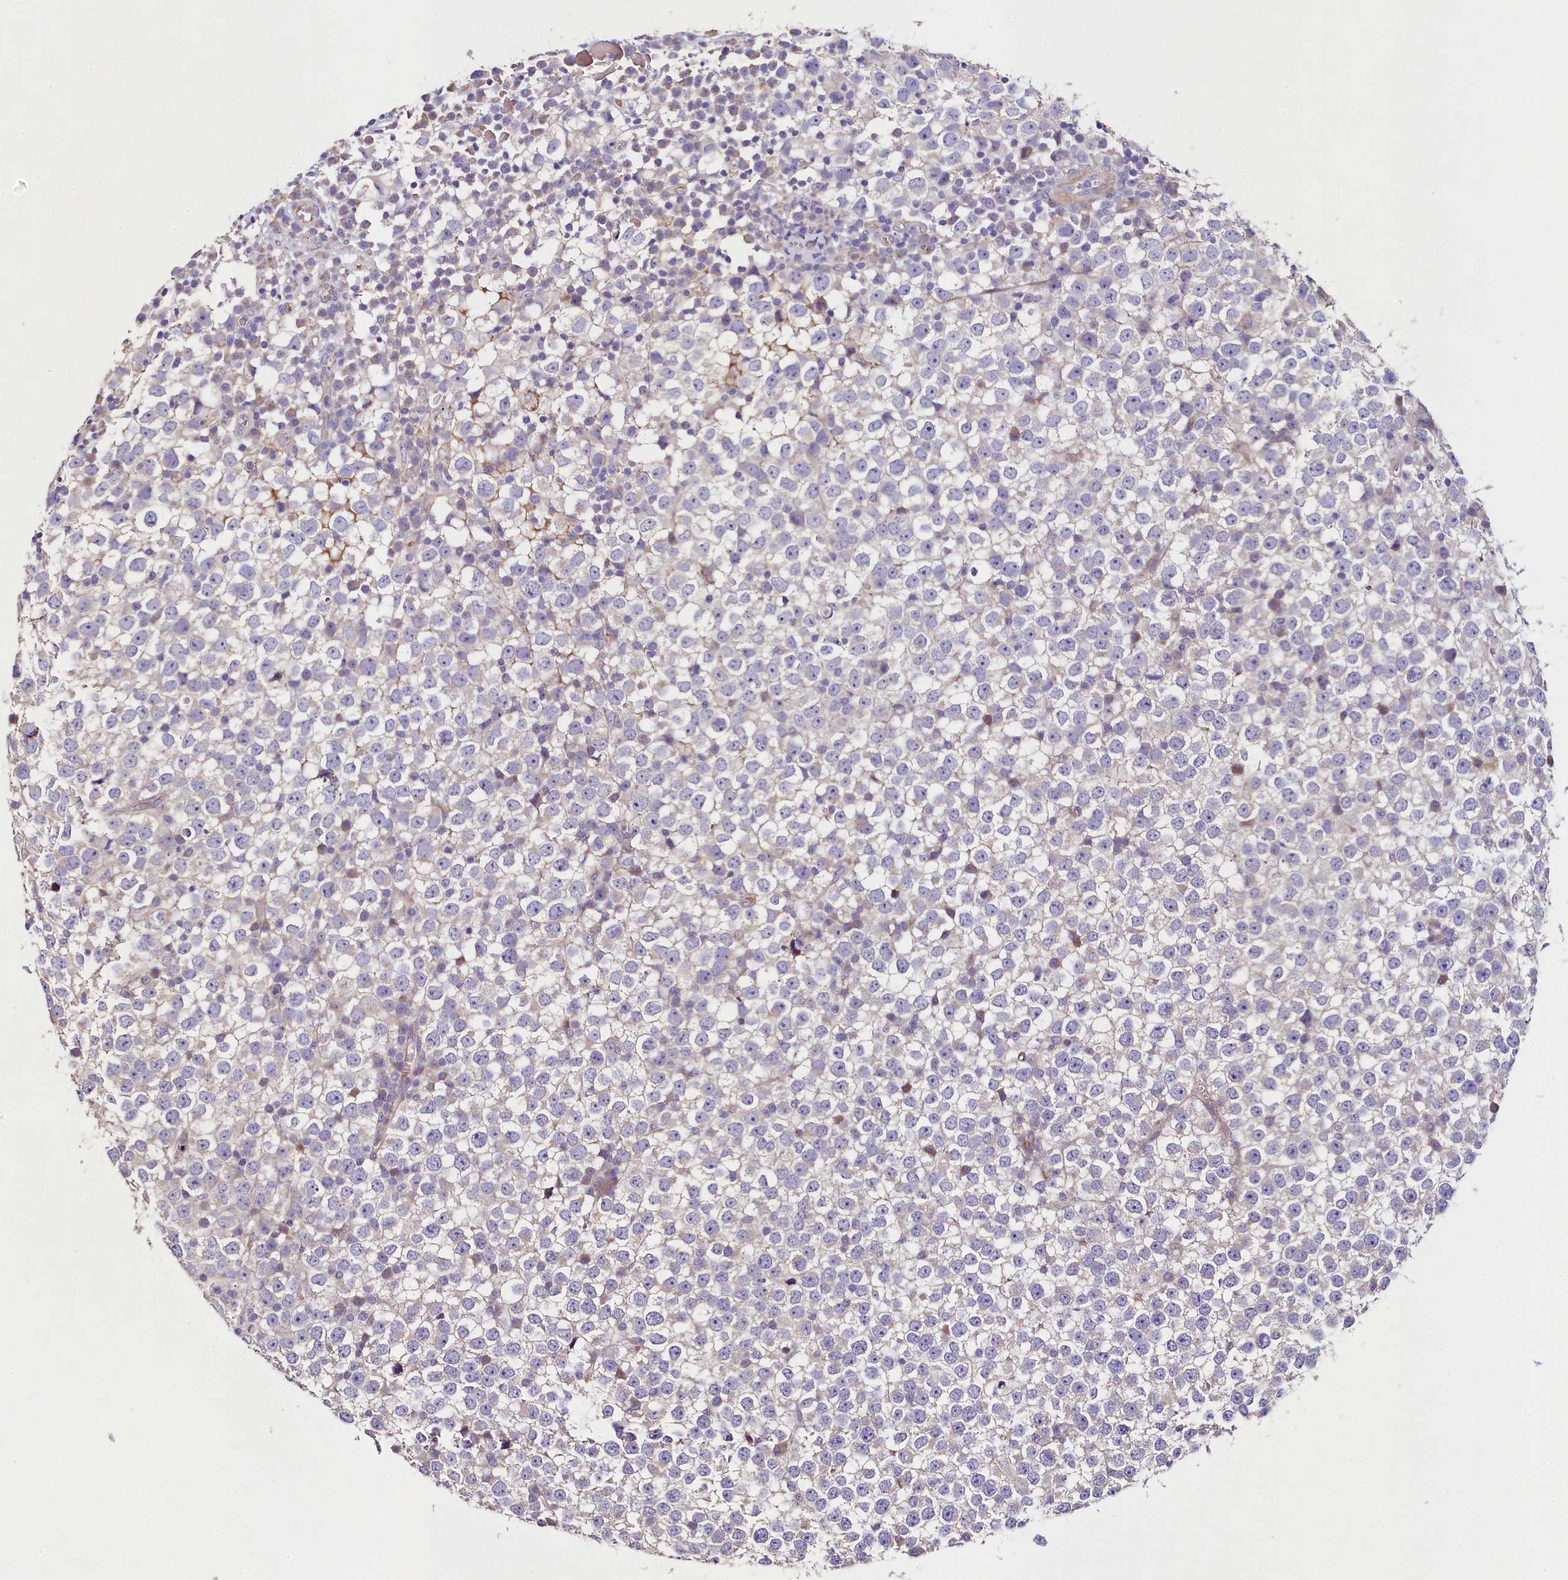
{"staining": {"intensity": "negative", "quantity": "none", "location": "none"}, "tissue": "testis cancer", "cell_type": "Tumor cells", "image_type": "cancer", "snomed": [{"axis": "morphology", "description": "Seminoma, NOS"}, {"axis": "topography", "description": "Testis"}], "caption": "Protein analysis of testis seminoma exhibits no significant staining in tumor cells.", "gene": "FXYD6", "patient": {"sex": "male", "age": 65}}